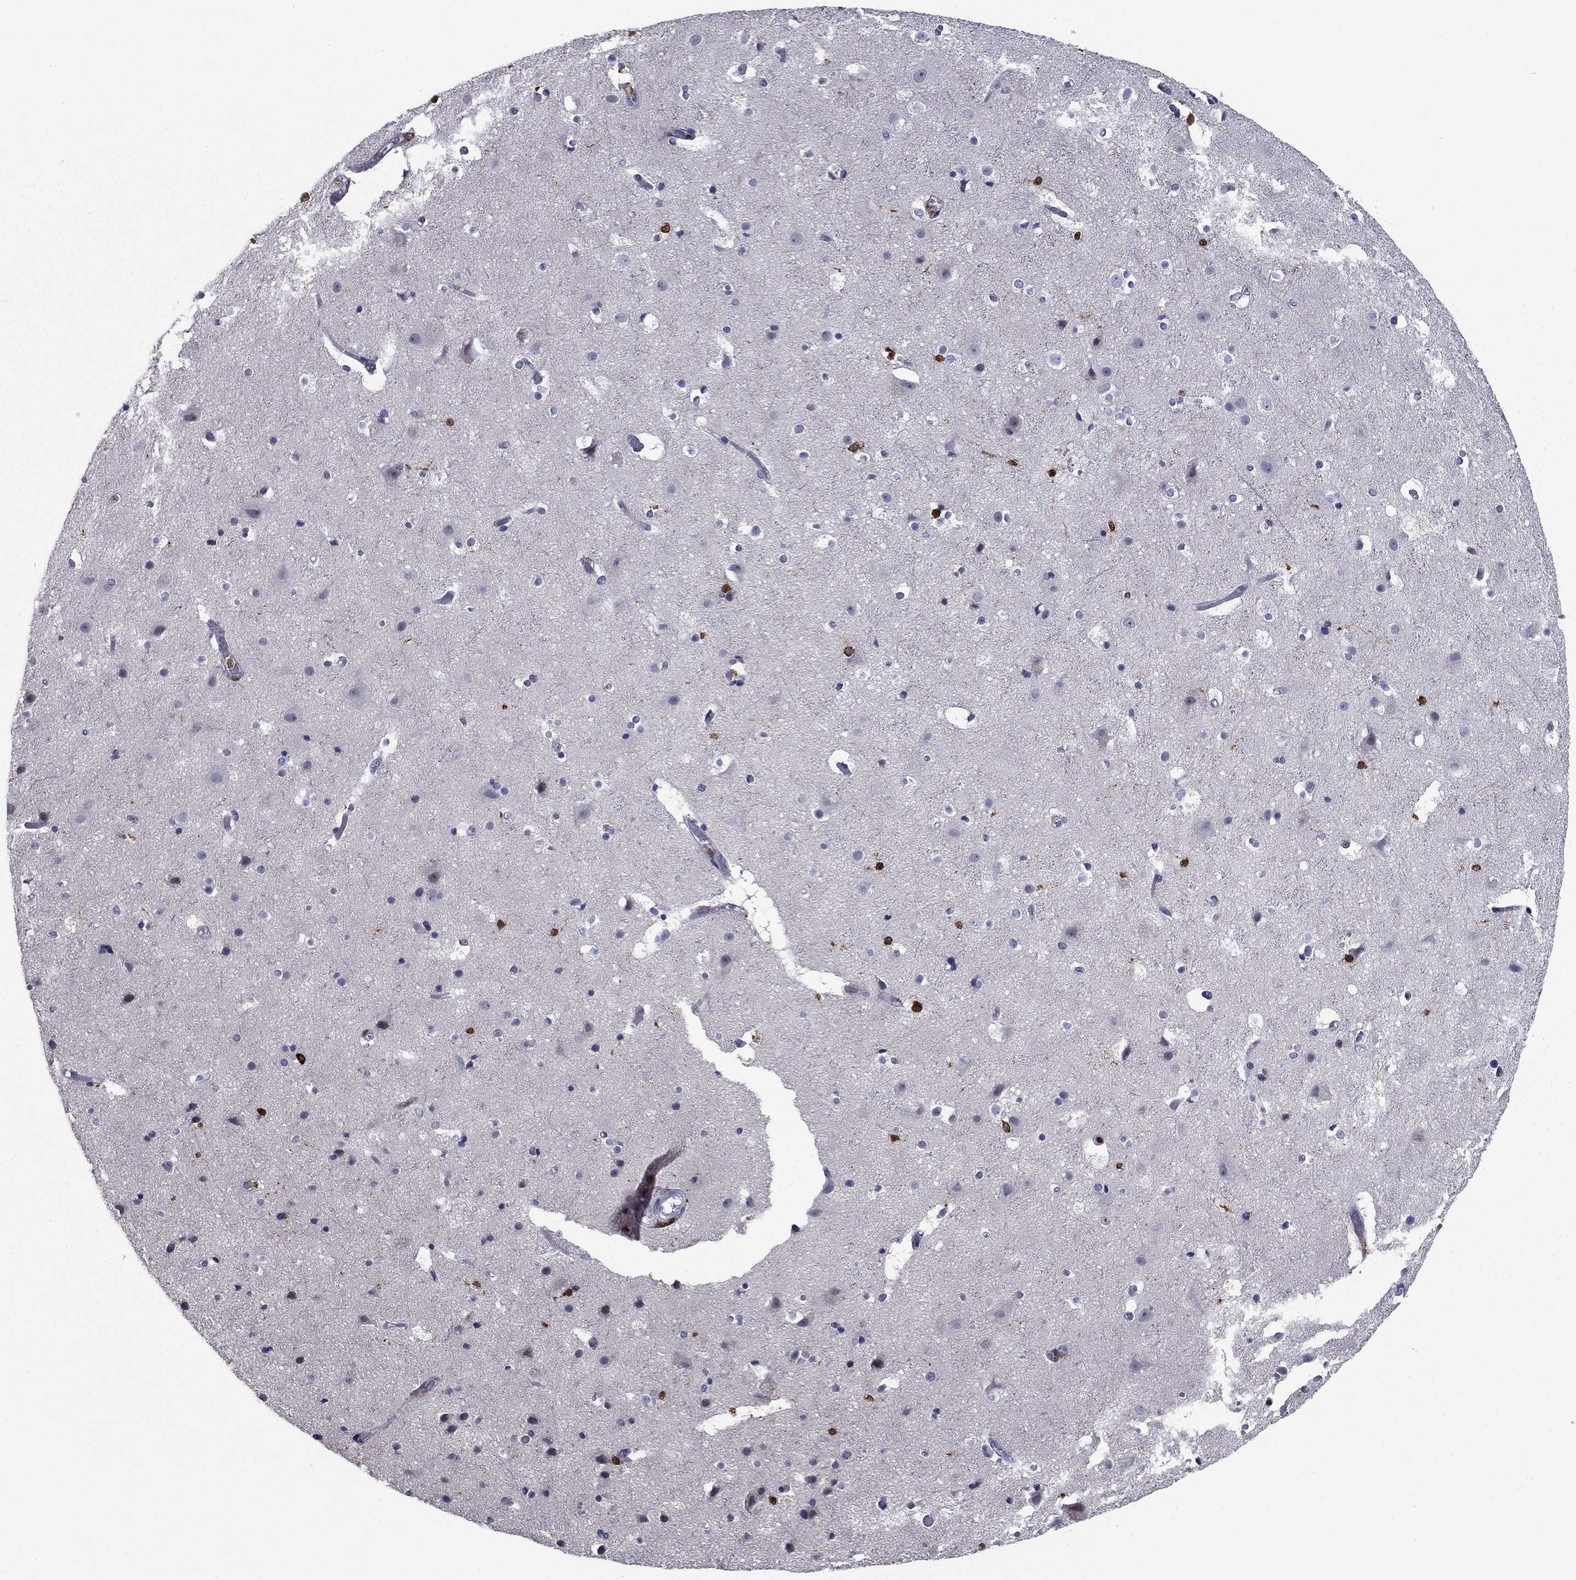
{"staining": {"intensity": "negative", "quantity": "none", "location": "none"}, "tissue": "cerebral cortex", "cell_type": "Endothelial cells", "image_type": "normal", "snomed": [{"axis": "morphology", "description": "Normal tissue, NOS"}, {"axis": "topography", "description": "Cerebral cortex"}], "caption": "Endothelial cells show no significant positivity in benign cerebral cortex.", "gene": "PLCB2", "patient": {"sex": "female", "age": 52}}